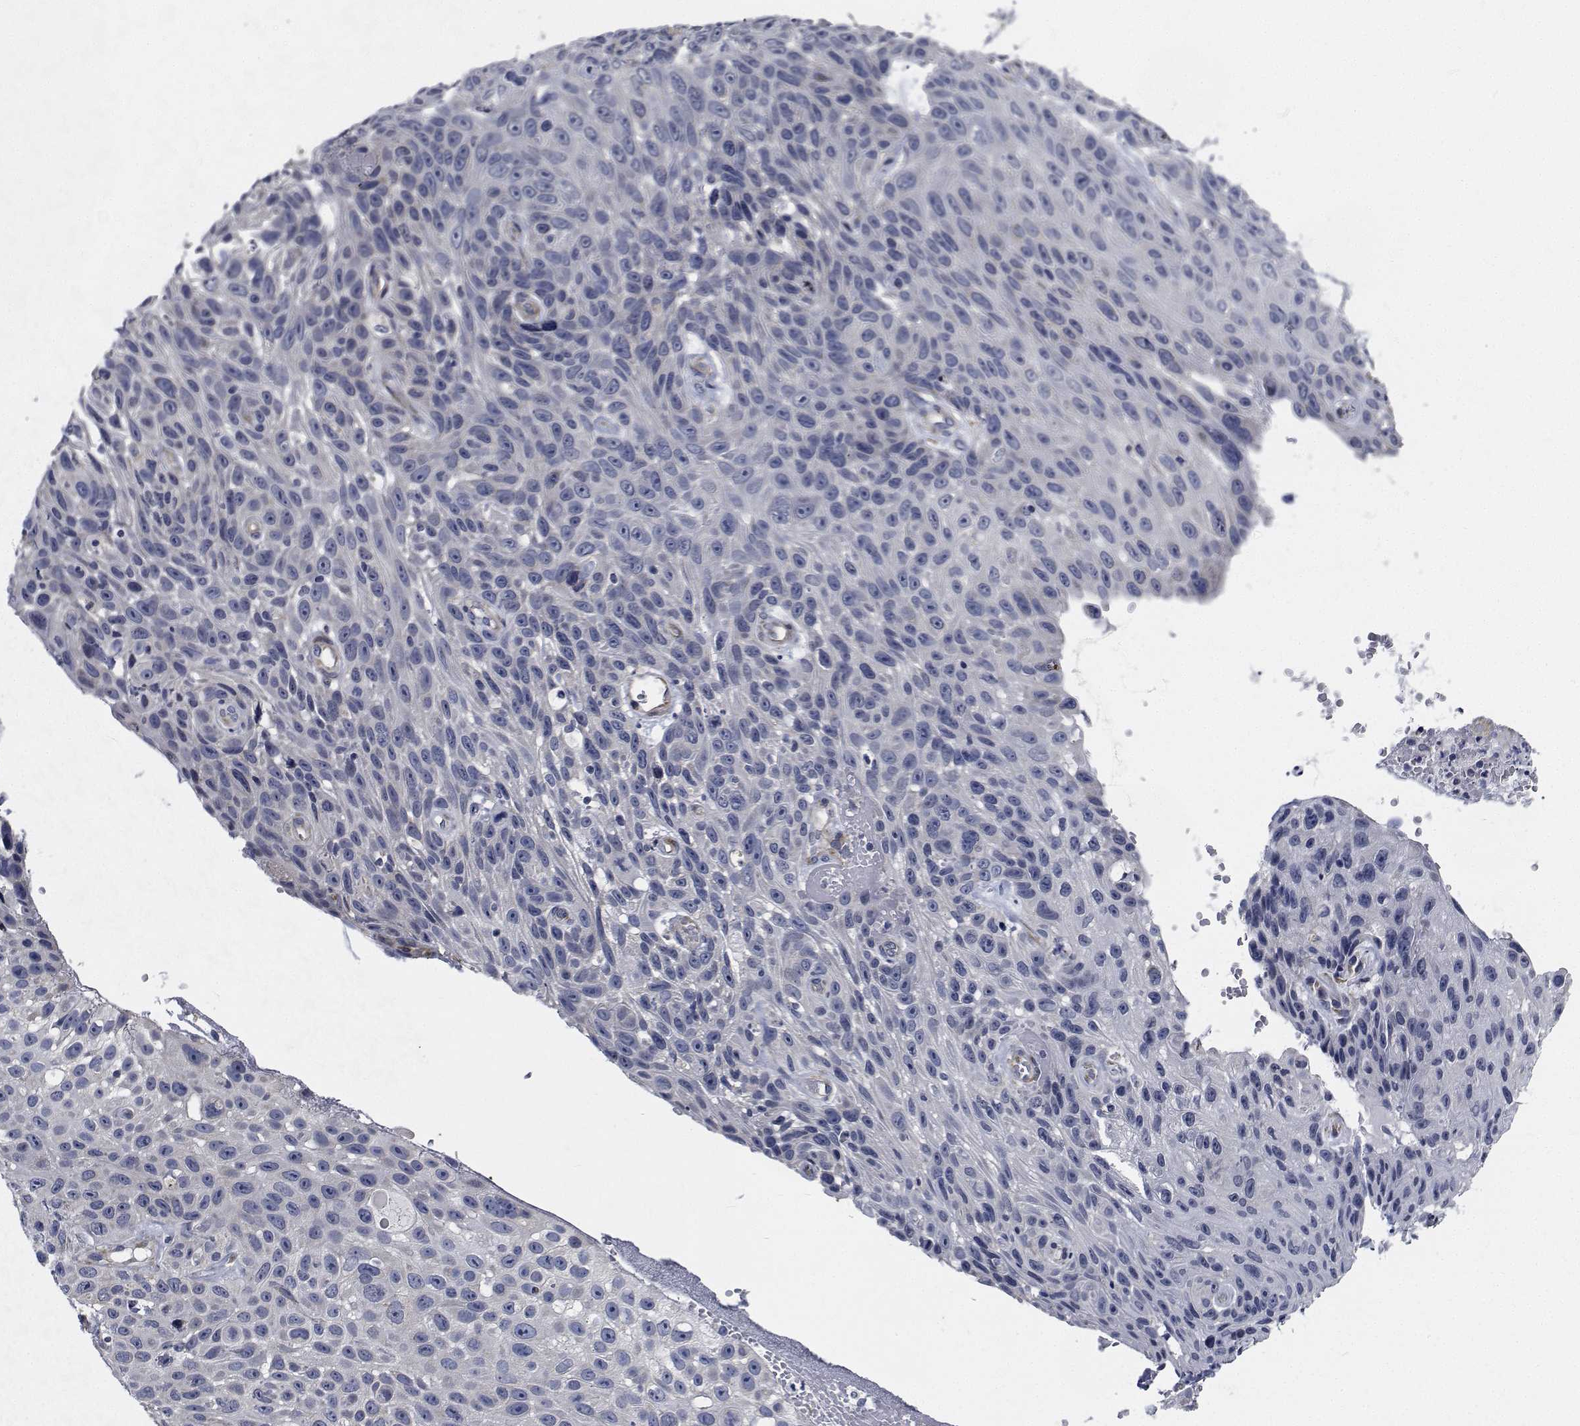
{"staining": {"intensity": "negative", "quantity": "none", "location": "none"}, "tissue": "skin cancer", "cell_type": "Tumor cells", "image_type": "cancer", "snomed": [{"axis": "morphology", "description": "Squamous cell carcinoma, NOS"}, {"axis": "topography", "description": "Skin"}], "caption": "Tumor cells show no significant protein expression in skin cancer (squamous cell carcinoma).", "gene": "TTBK1", "patient": {"sex": "male", "age": 82}}